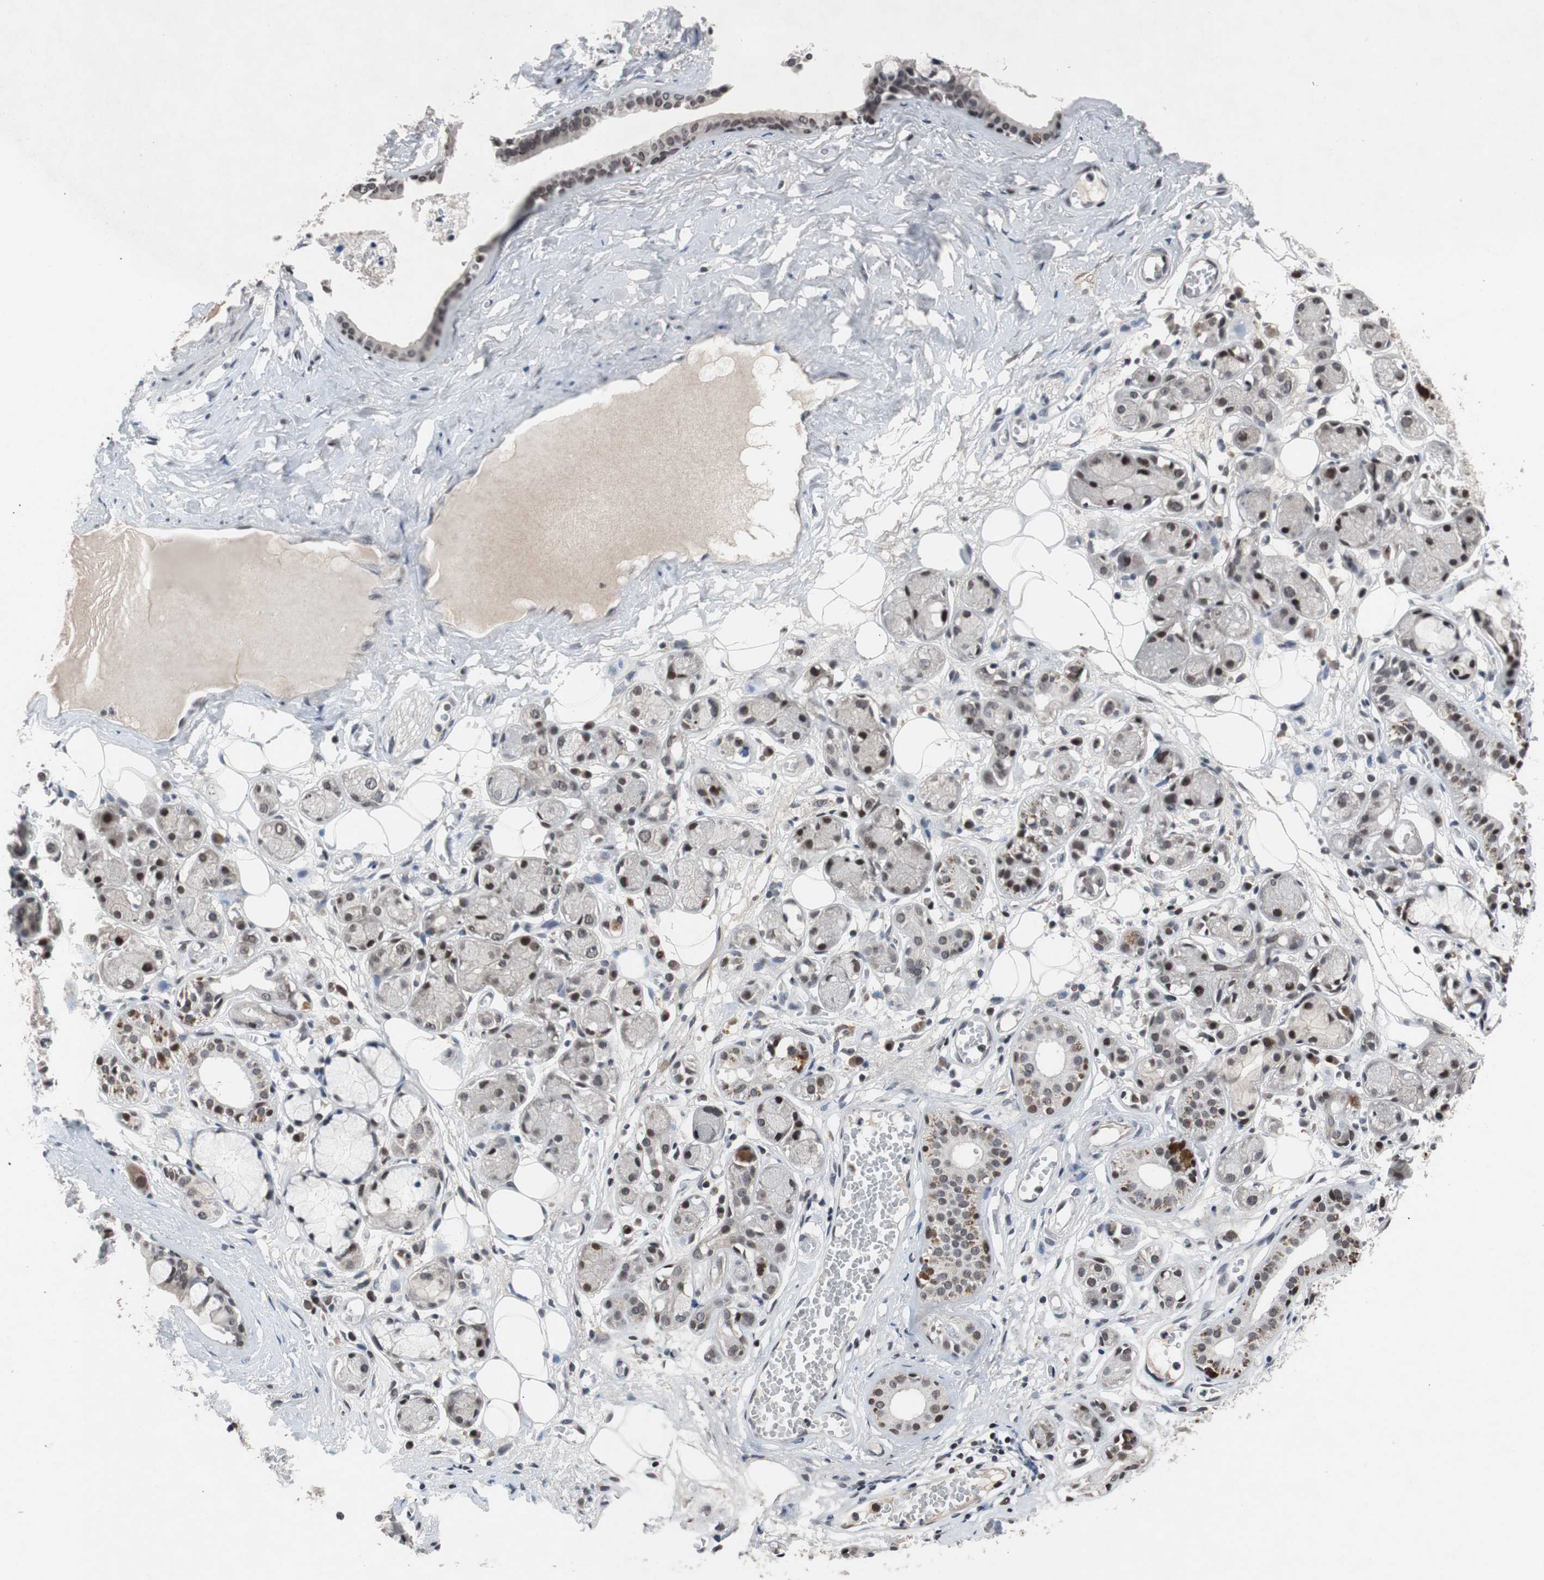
{"staining": {"intensity": "negative", "quantity": "none", "location": "none"}, "tissue": "adipose tissue", "cell_type": "Adipocytes", "image_type": "normal", "snomed": [{"axis": "morphology", "description": "Normal tissue, NOS"}, {"axis": "morphology", "description": "Inflammation, NOS"}, {"axis": "topography", "description": "Vascular tissue"}, {"axis": "topography", "description": "Salivary gland"}], "caption": "There is no significant expression in adipocytes of adipose tissue. (Stains: DAB (3,3'-diaminobenzidine) immunohistochemistry with hematoxylin counter stain, Microscopy: brightfield microscopy at high magnification).", "gene": "TP63", "patient": {"sex": "female", "age": 75}}